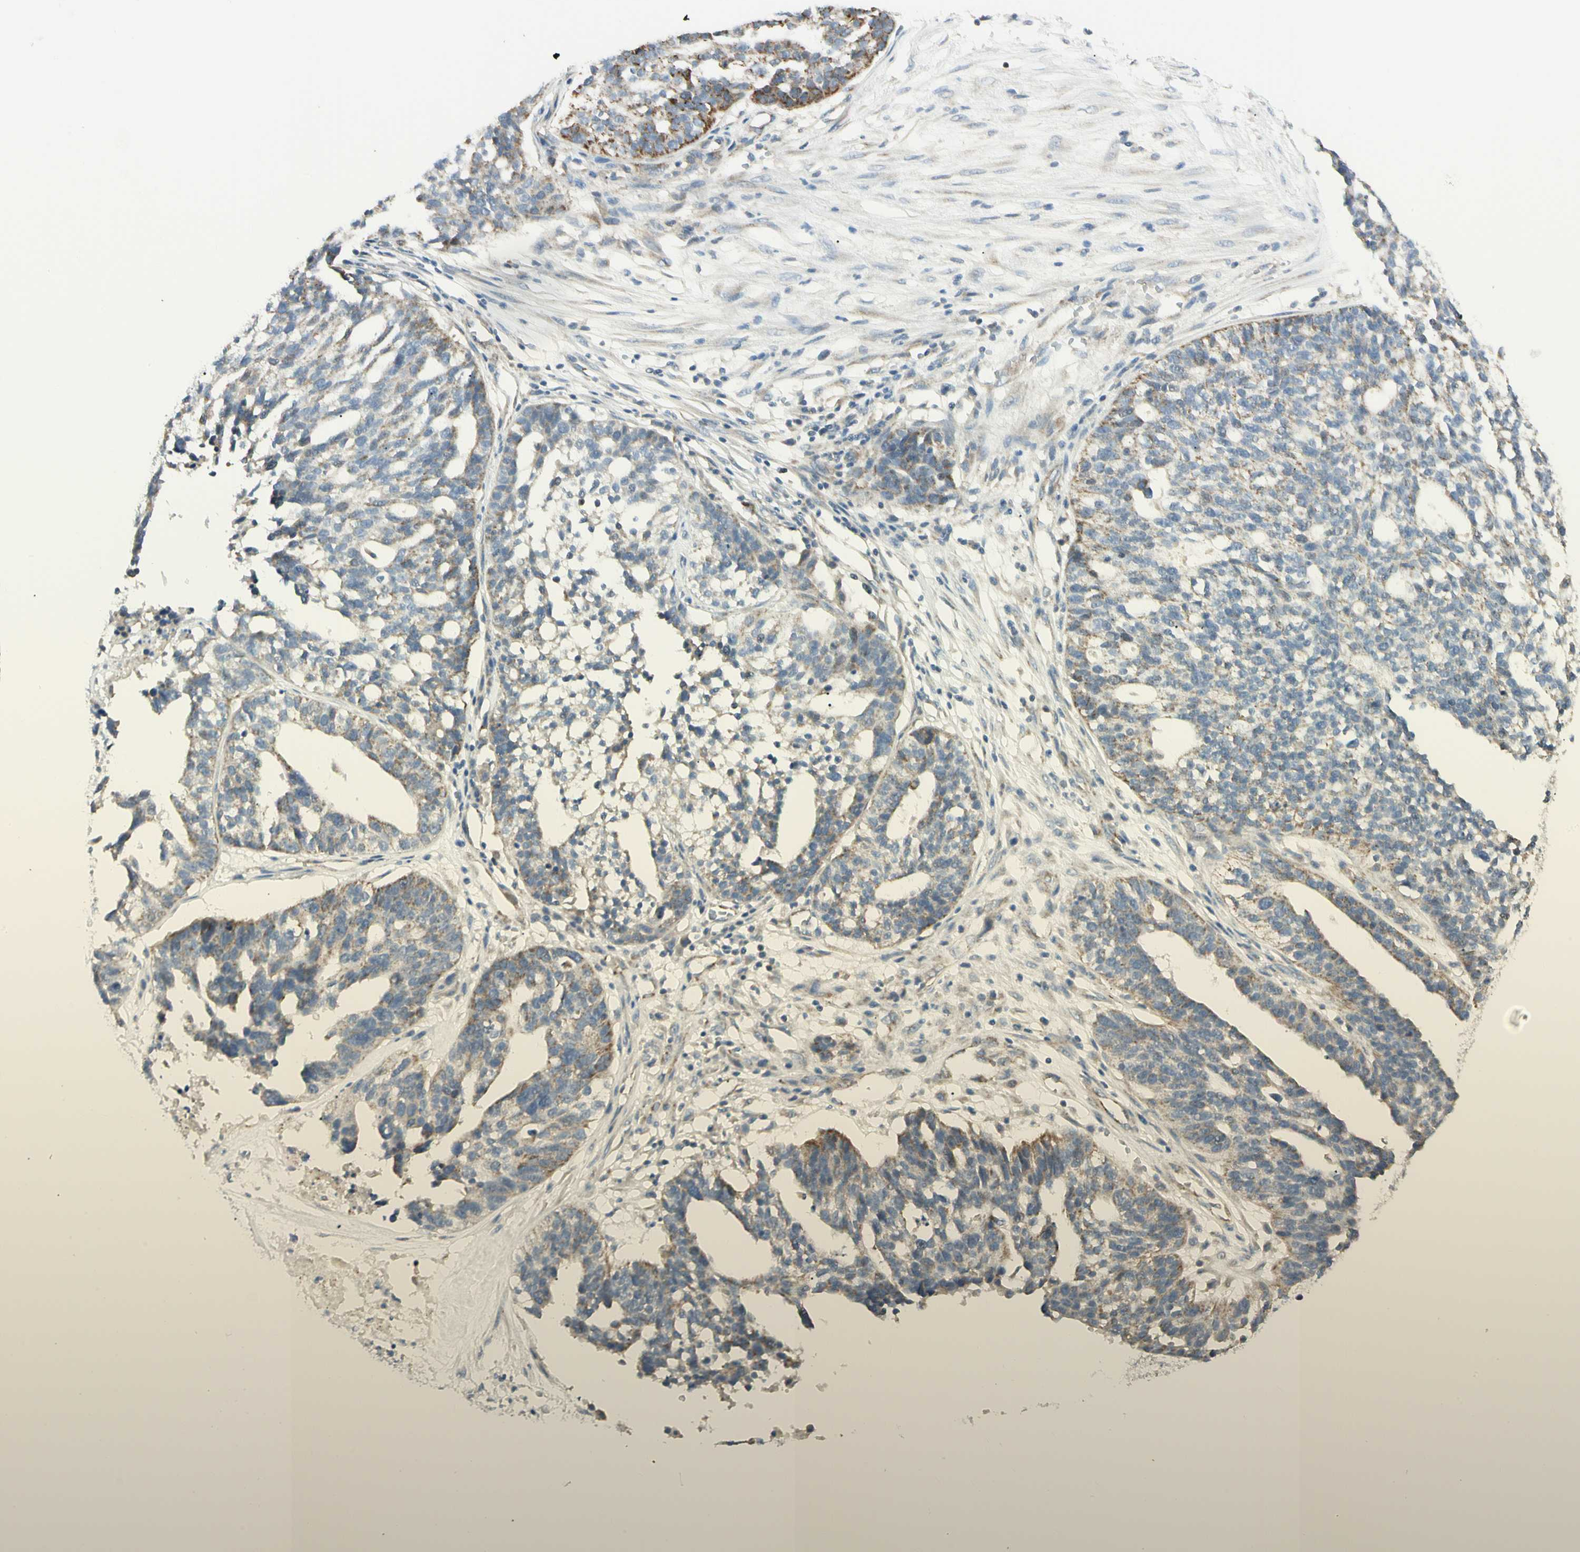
{"staining": {"intensity": "moderate", "quantity": "25%-75%", "location": "cytoplasmic/membranous"}, "tissue": "ovarian cancer", "cell_type": "Tumor cells", "image_type": "cancer", "snomed": [{"axis": "morphology", "description": "Cystadenocarcinoma, serous, NOS"}, {"axis": "topography", "description": "Ovary"}], "caption": "Immunohistochemical staining of human ovarian cancer (serous cystadenocarcinoma) demonstrates moderate cytoplasmic/membranous protein positivity in approximately 25%-75% of tumor cells. Nuclei are stained in blue.", "gene": "ALDH18A1", "patient": {"sex": "female", "age": 59}}